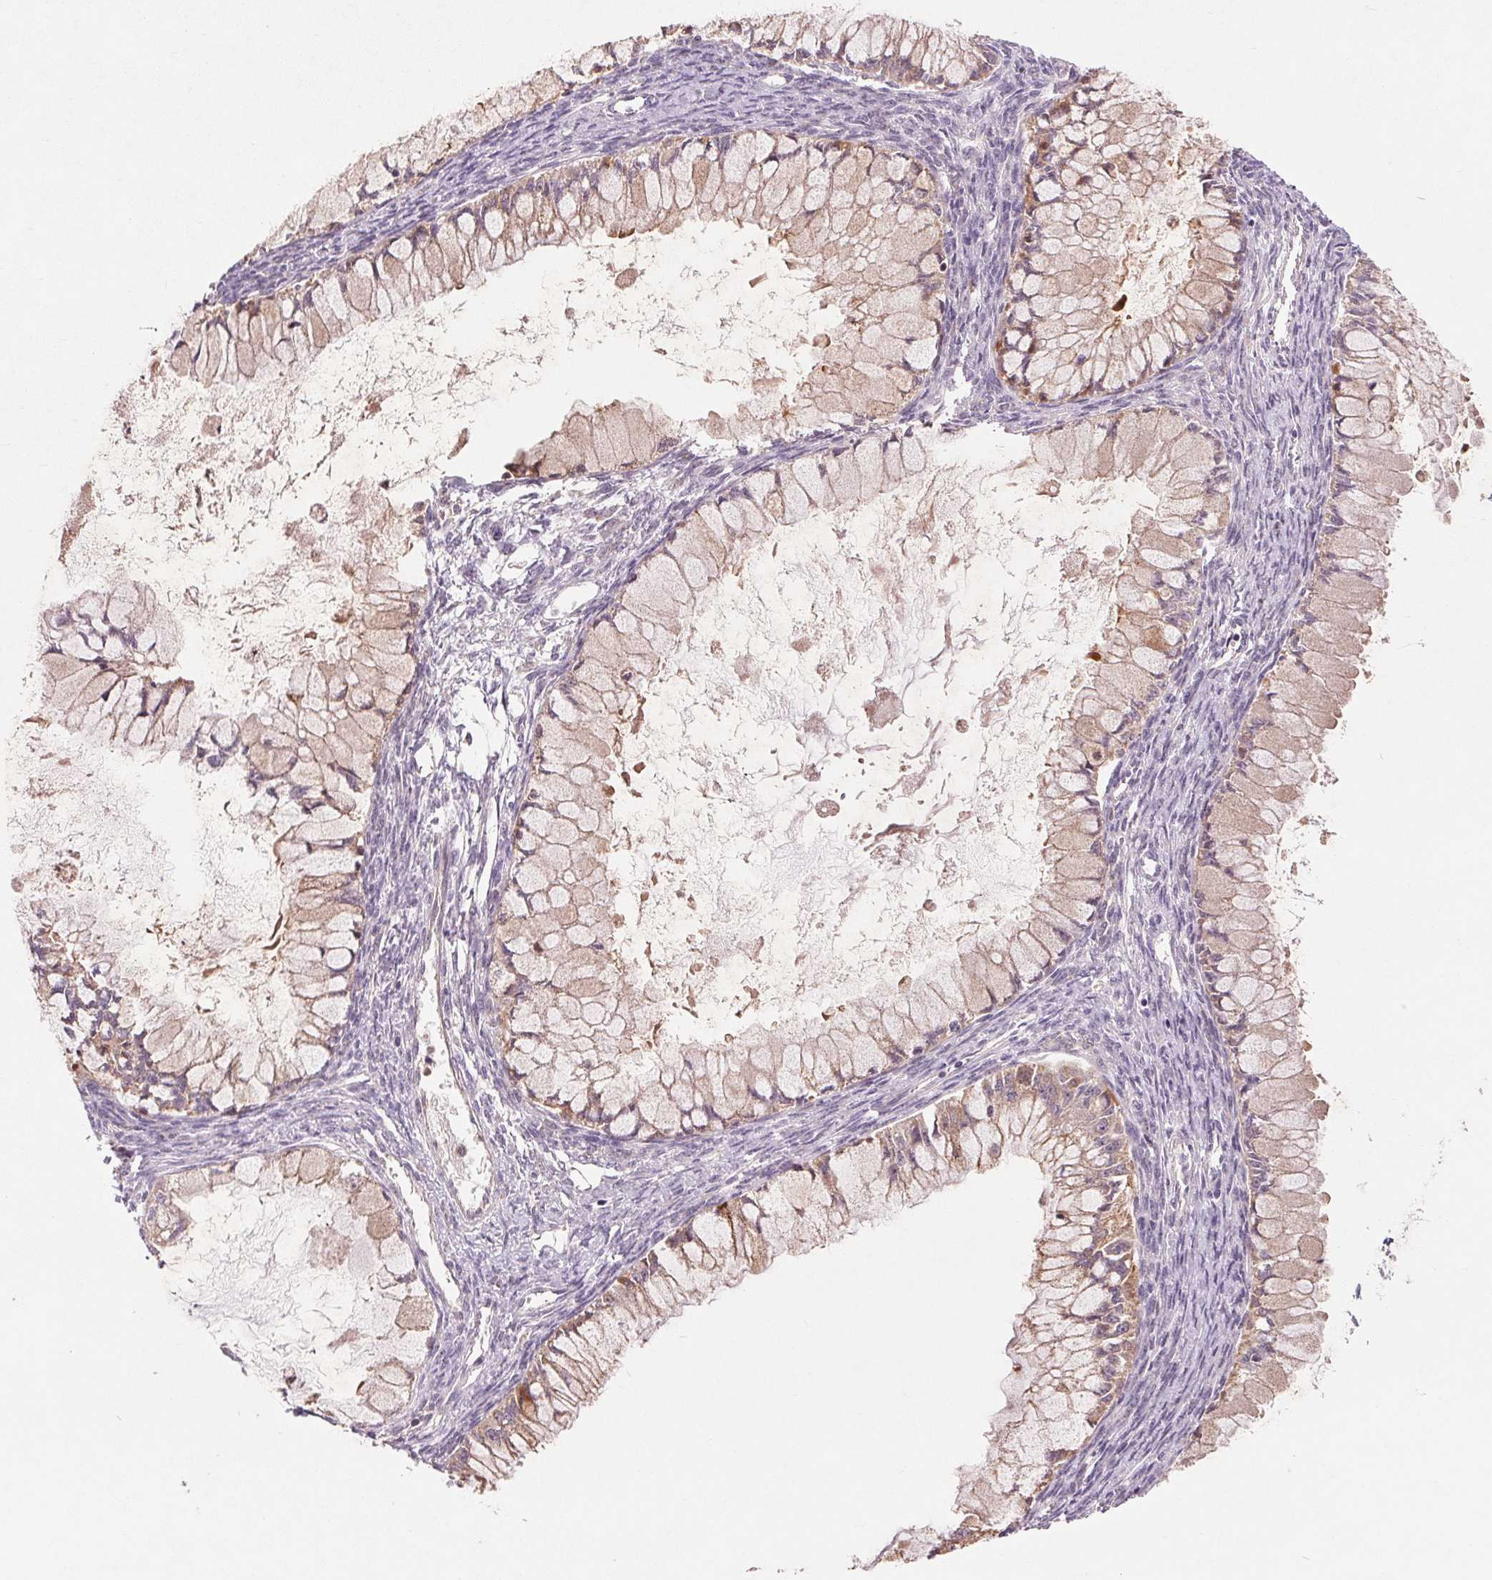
{"staining": {"intensity": "weak", "quantity": "25%-75%", "location": "cytoplasmic/membranous,nuclear"}, "tissue": "ovarian cancer", "cell_type": "Tumor cells", "image_type": "cancer", "snomed": [{"axis": "morphology", "description": "Cystadenocarcinoma, mucinous, NOS"}, {"axis": "topography", "description": "Ovary"}], "caption": "Tumor cells reveal weak cytoplasmic/membranous and nuclear expression in approximately 25%-75% of cells in mucinous cystadenocarcinoma (ovarian).", "gene": "RANBP3L", "patient": {"sex": "female", "age": 34}}